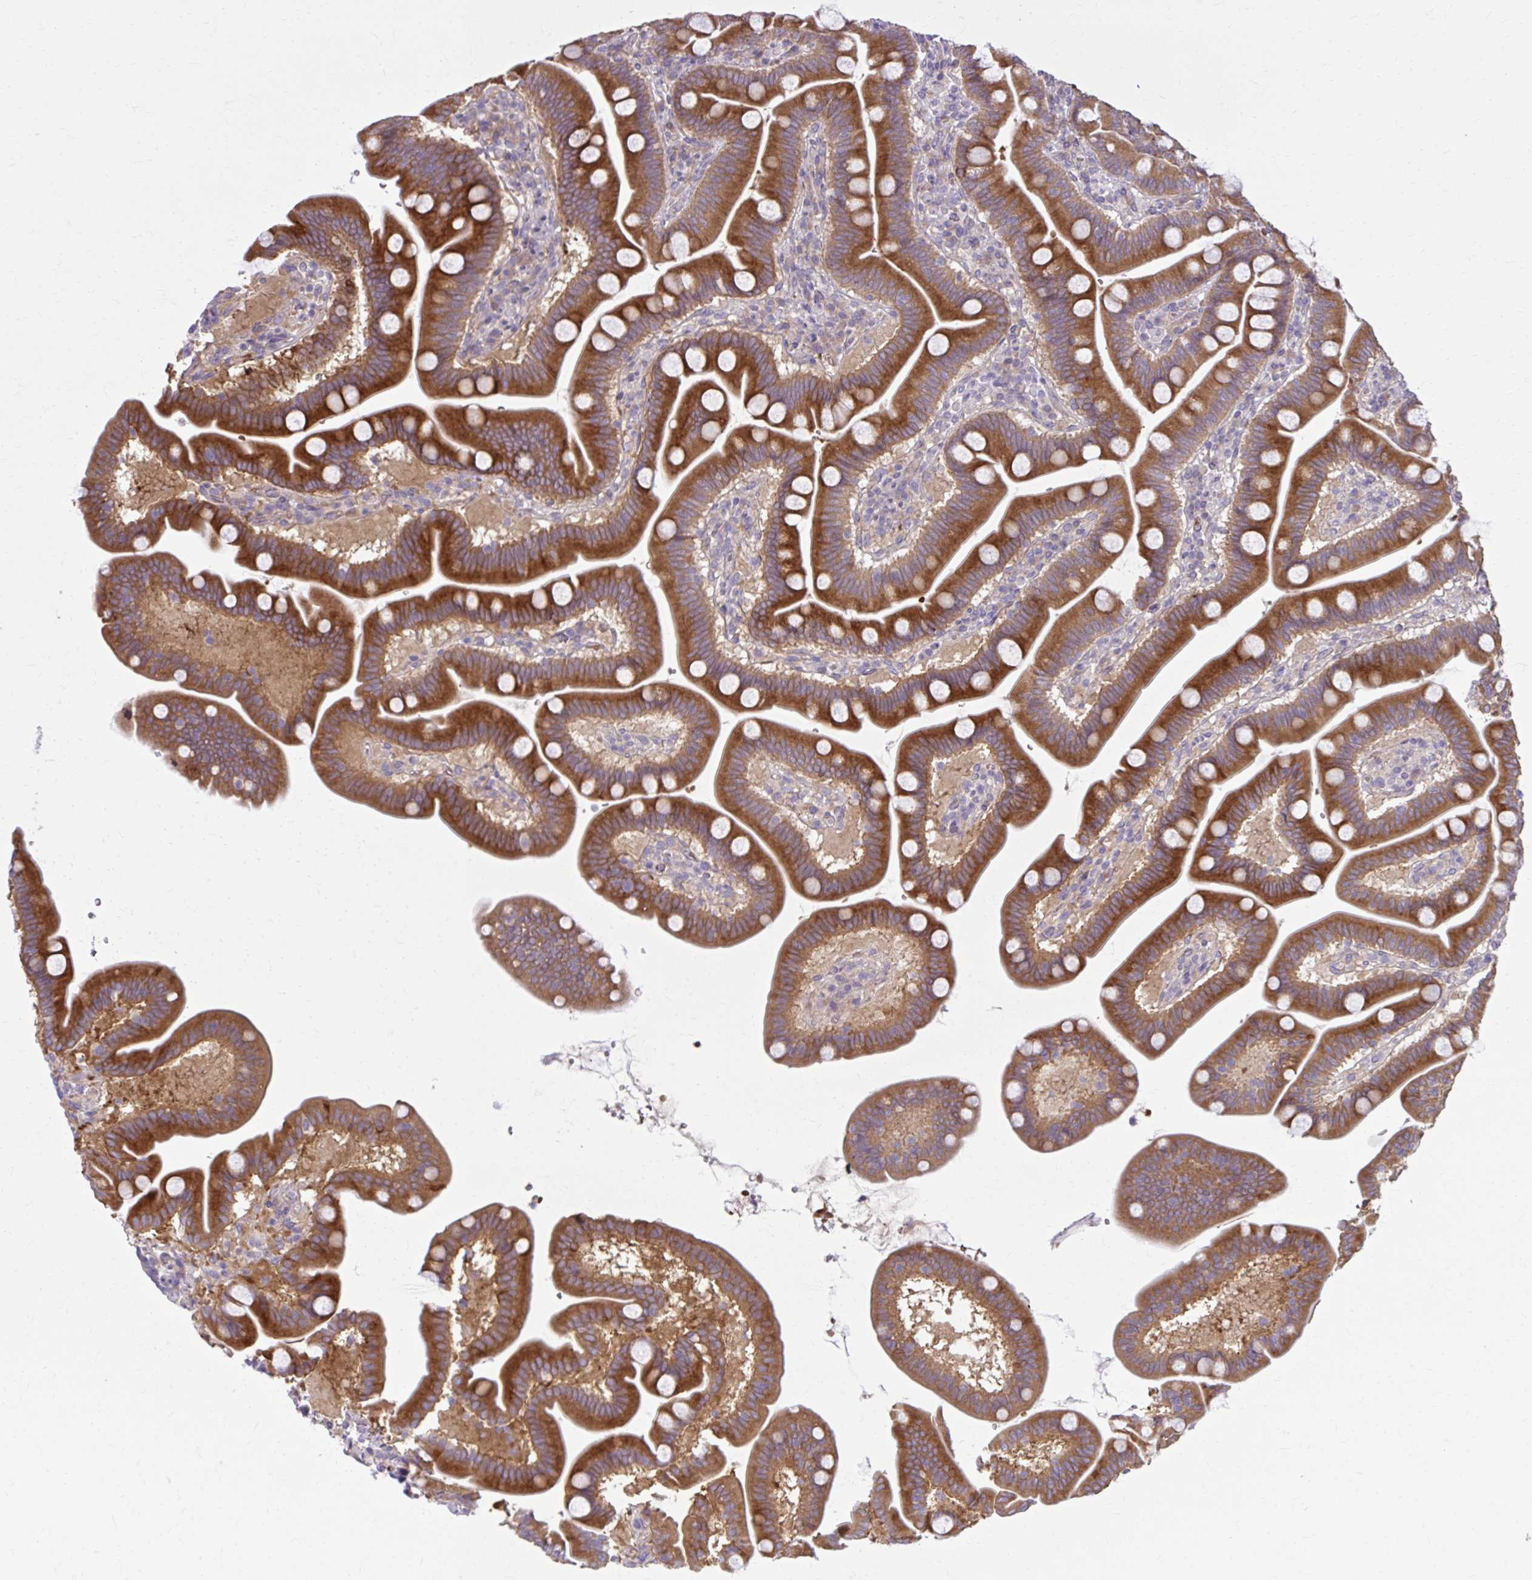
{"staining": {"intensity": "strong", "quantity": ">75%", "location": "cytoplasmic/membranous"}, "tissue": "duodenum", "cell_type": "Glandular cells", "image_type": "normal", "snomed": [{"axis": "morphology", "description": "Normal tissue, NOS"}, {"axis": "topography", "description": "Duodenum"}], "caption": "Immunohistochemical staining of unremarkable duodenum shows >75% levels of strong cytoplasmic/membranous protein expression in about >75% of glandular cells. Using DAB (3,3'-diaminobenzidine) (brown) and hematoxylin (blue) stains, captured at high magnification using brightfield microscopy.", "gene": "SNF8", "patient": {"sex": "male", "age": 59}}